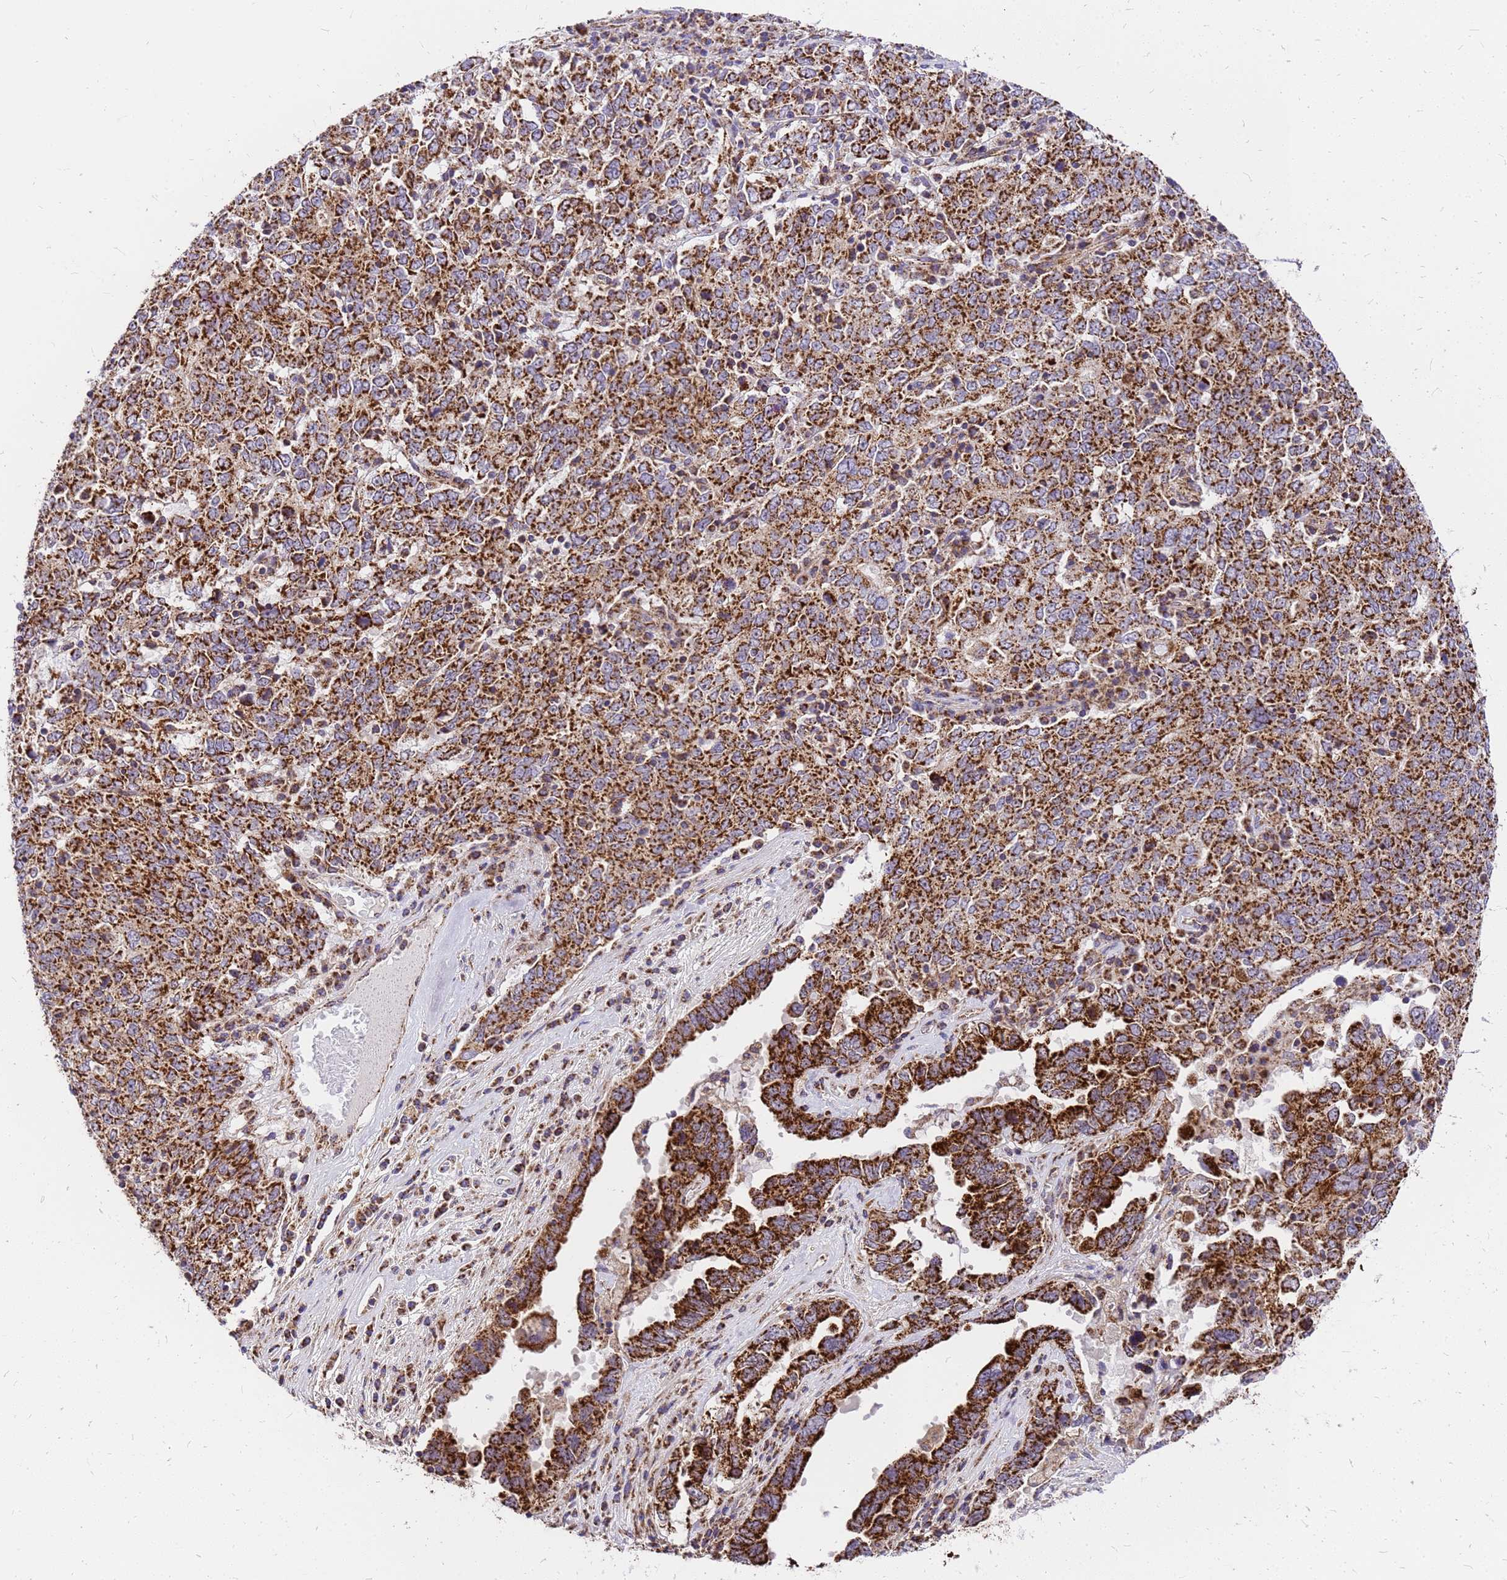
{"staining": {"intensity": "strong", "quantity": ">75%", "location": "cytoplasmic/membranous"}, "tissue": "ovarian cancer", "cell_type": "Tumor cells", "image_type": "cancer", "snomed": [{"axis": "morphology", "description": "Carcinoma, endometroid"}, {"axis": "topography", "description": "Ovary"}], "caption": "A high amount of strong cytoplasmic/membranous positivity is appreciated in about >75% of tumor cells in ovarian endometroid carcinoma tissue.", "gene": "MRPS26", "patient": {"sex": "female", "age": 62}}